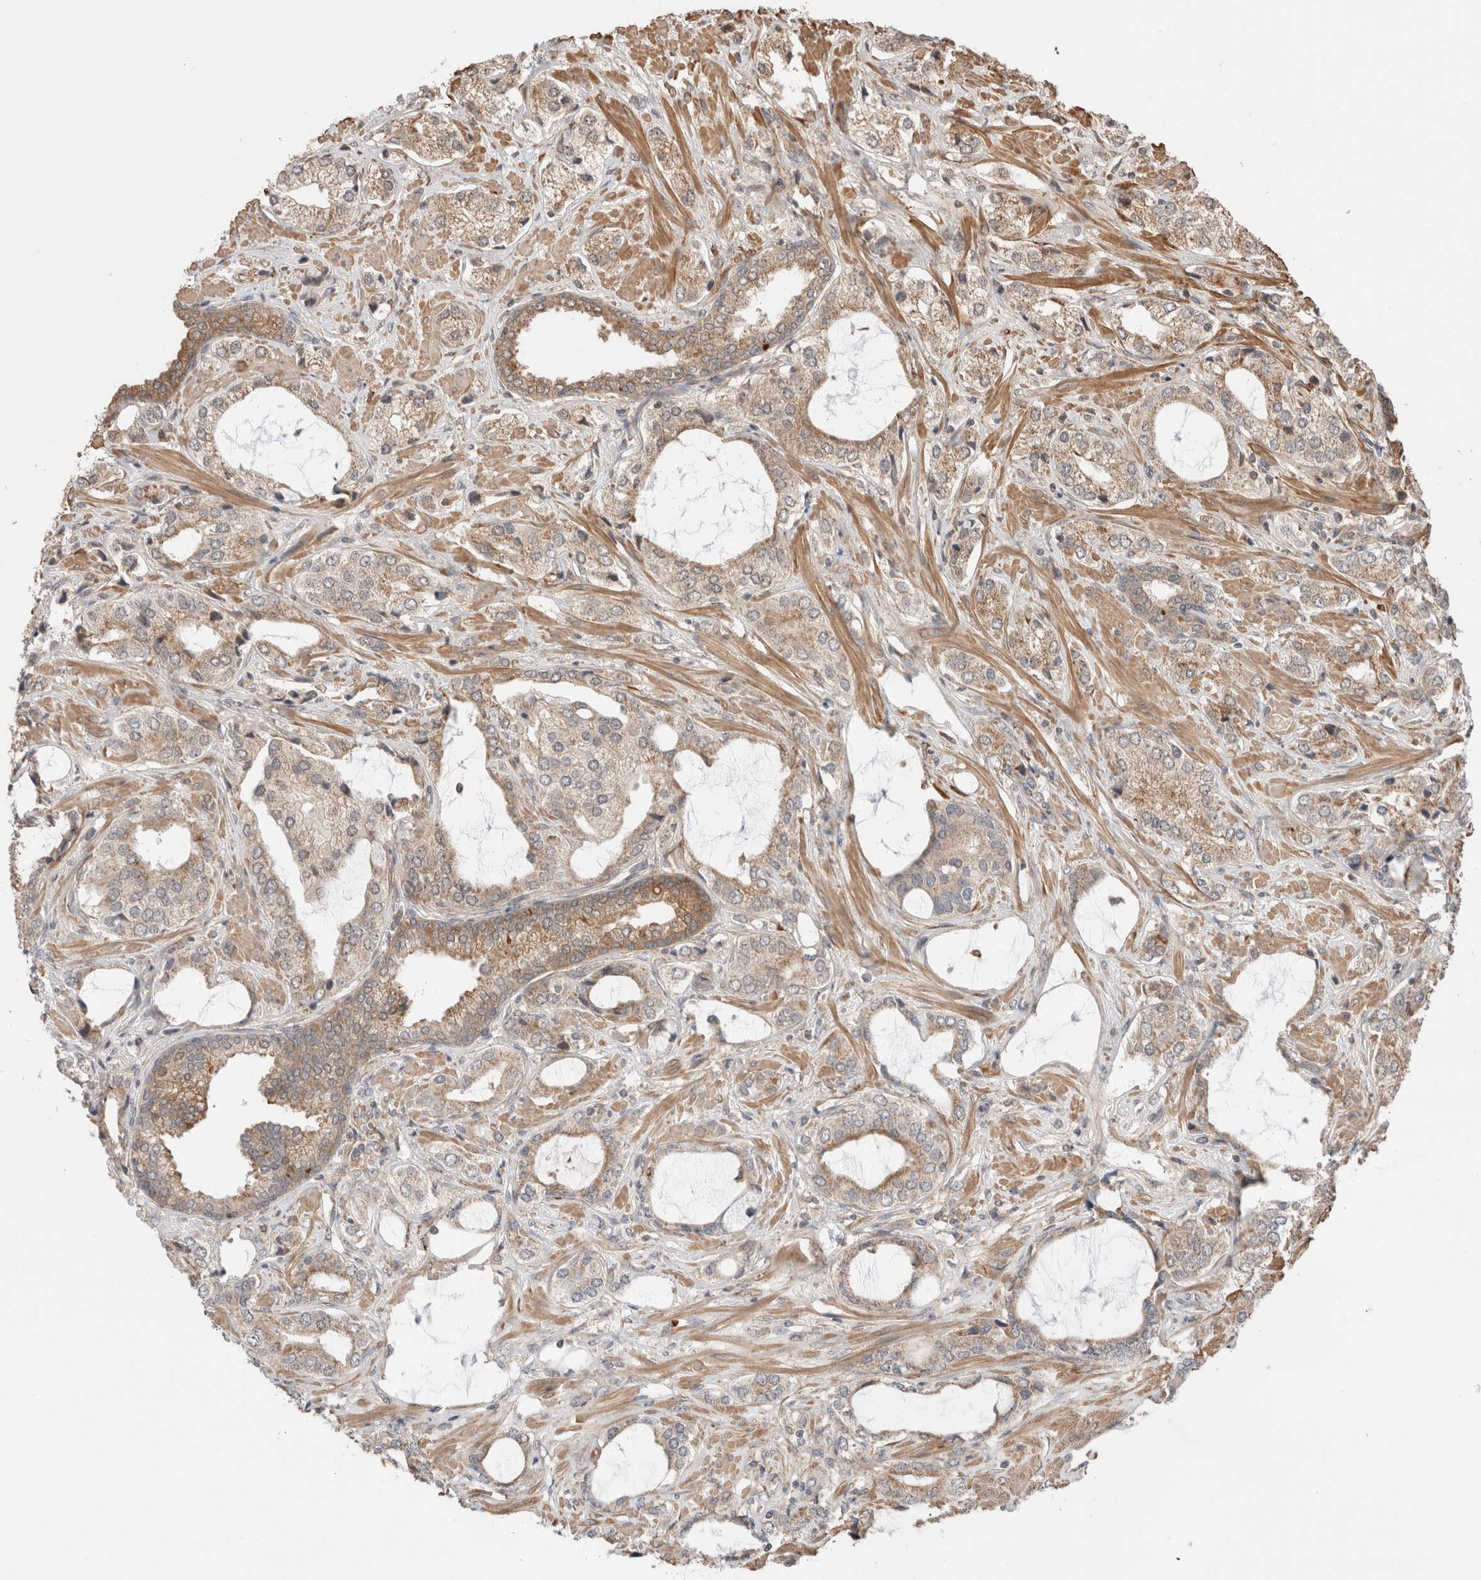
{"staining": {"intensity": "weak", "quantity": ">75%", "location": "cytoplasmic/membranous"}, "tissue": "prostate cancer", "cell_type": "Tumor cells", "image_type": "cancer", "snomed": [{"axis": "morphology", "description": "Adenocarcinoma, High grade"}, {"axis": "topography", "description": "Prostate"}], "caption": "Immunohistochemistry (IHC) of human prostate high-grade adenocarcinoma displays low levels of weak cytoplasmic/membranous expression in approximately >75% of tumor cells. Nuclei are stained in blue.", "gene": "ZNF649", "patient": {"sex": "male", "age": 66}}